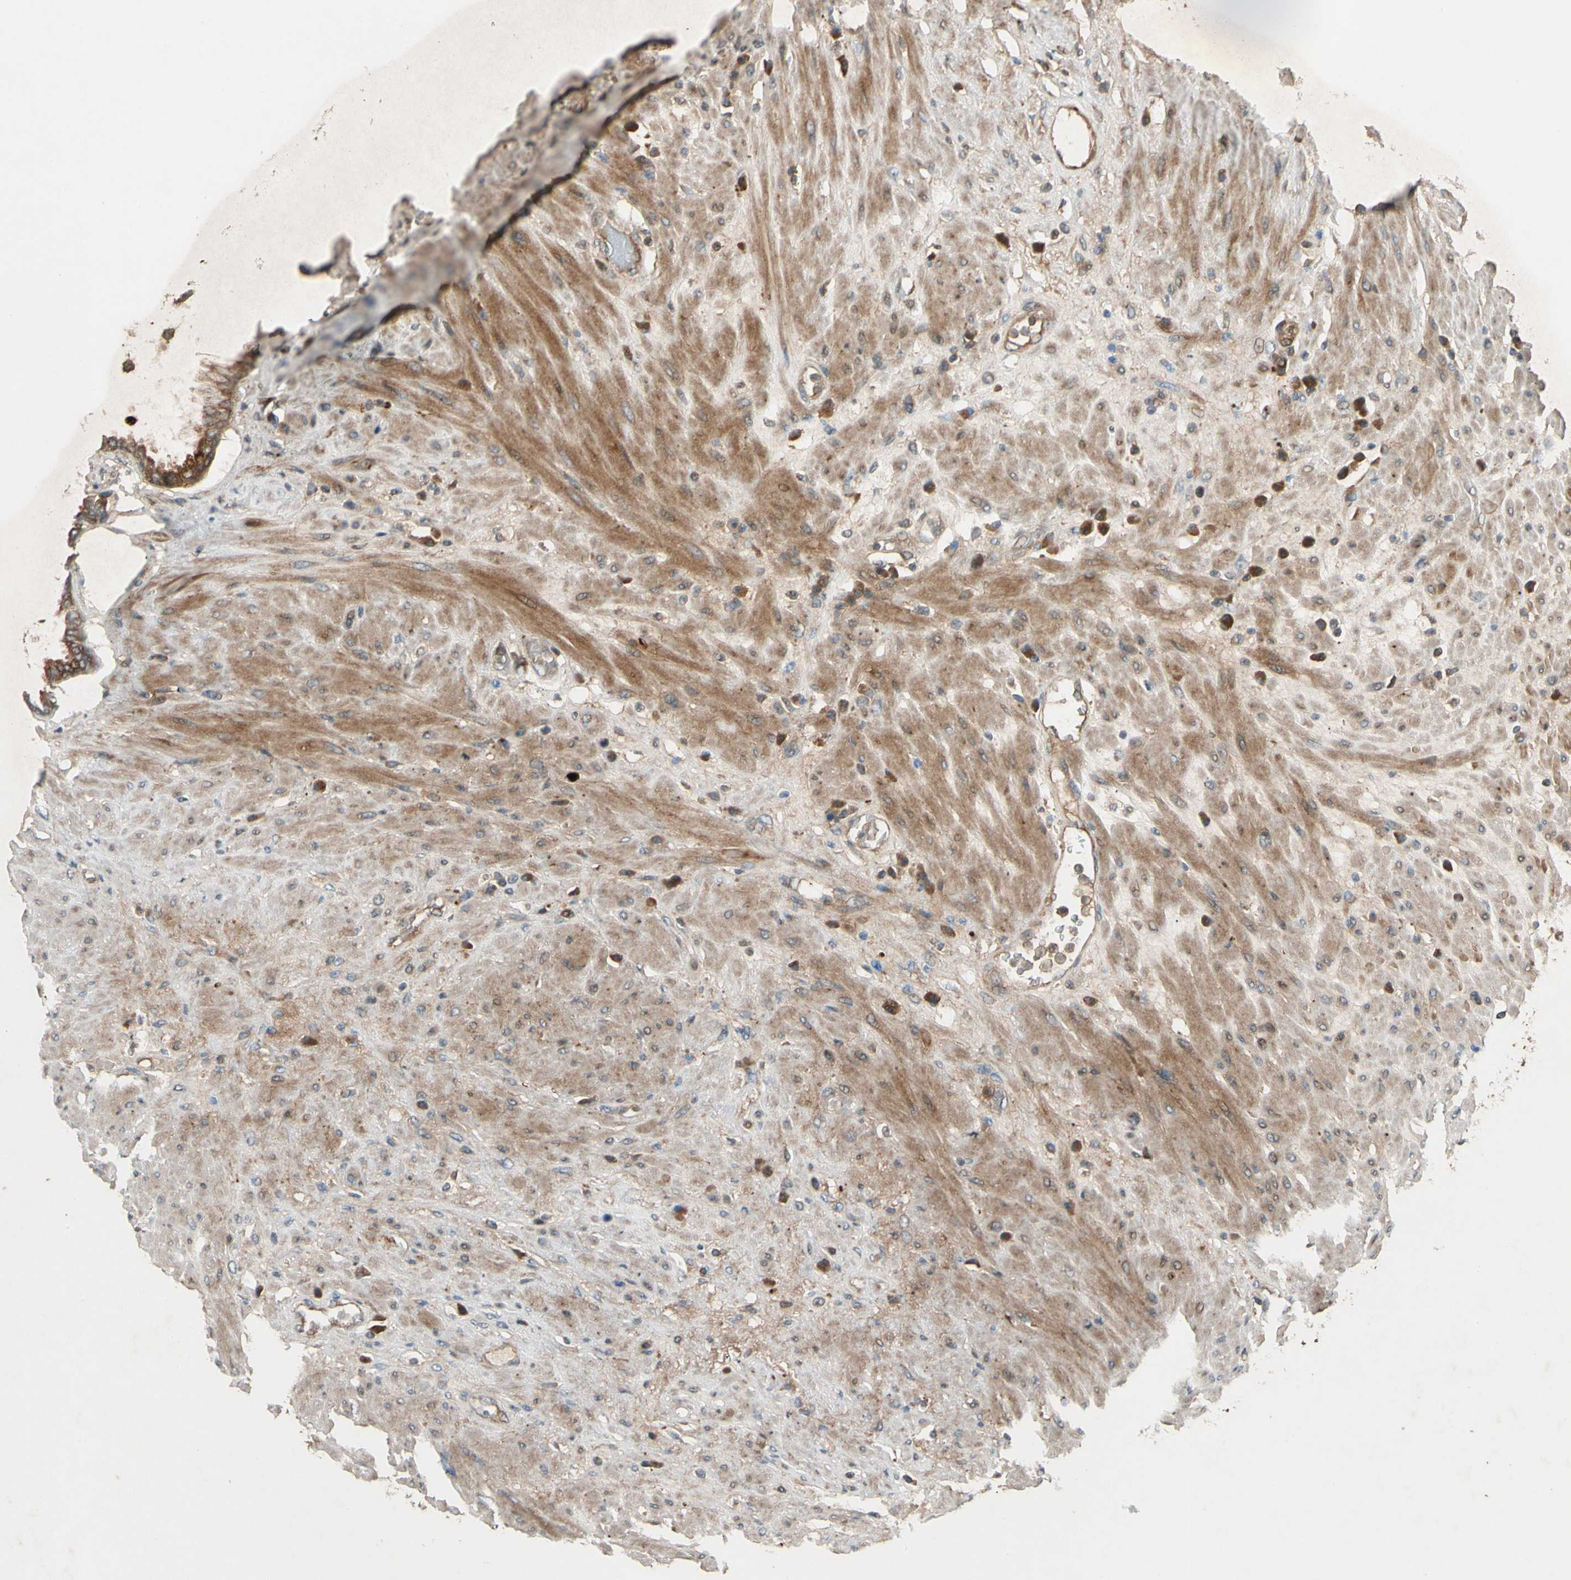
{"staining": {"intensity": "moderate", "quantity": ">75%", "location": "cytoplasmic/membranous"}, "tissue": "seminal vesicle", "cell_type": "Glandular cells", "image_type": "normal", "snomed": [{"axis": "morphology", "description": "Normal tissue, NOS"}, {"axis": "topography", "description": "Seminal veicle"}], "caption": "A brown stain highlights moderate cytoplasmic/membranous expression of a protein in glandular cells of benign seminal vesicle. The staining was performed using DAB (3,3'-diaminobenzidine) to visualize the protein expression in brown, while the nuclei were stained in blue with hematoxylin (Magnification: 20x).", "gene": "ACVR1C", "patient": {"sex": "male", "age": 61}}